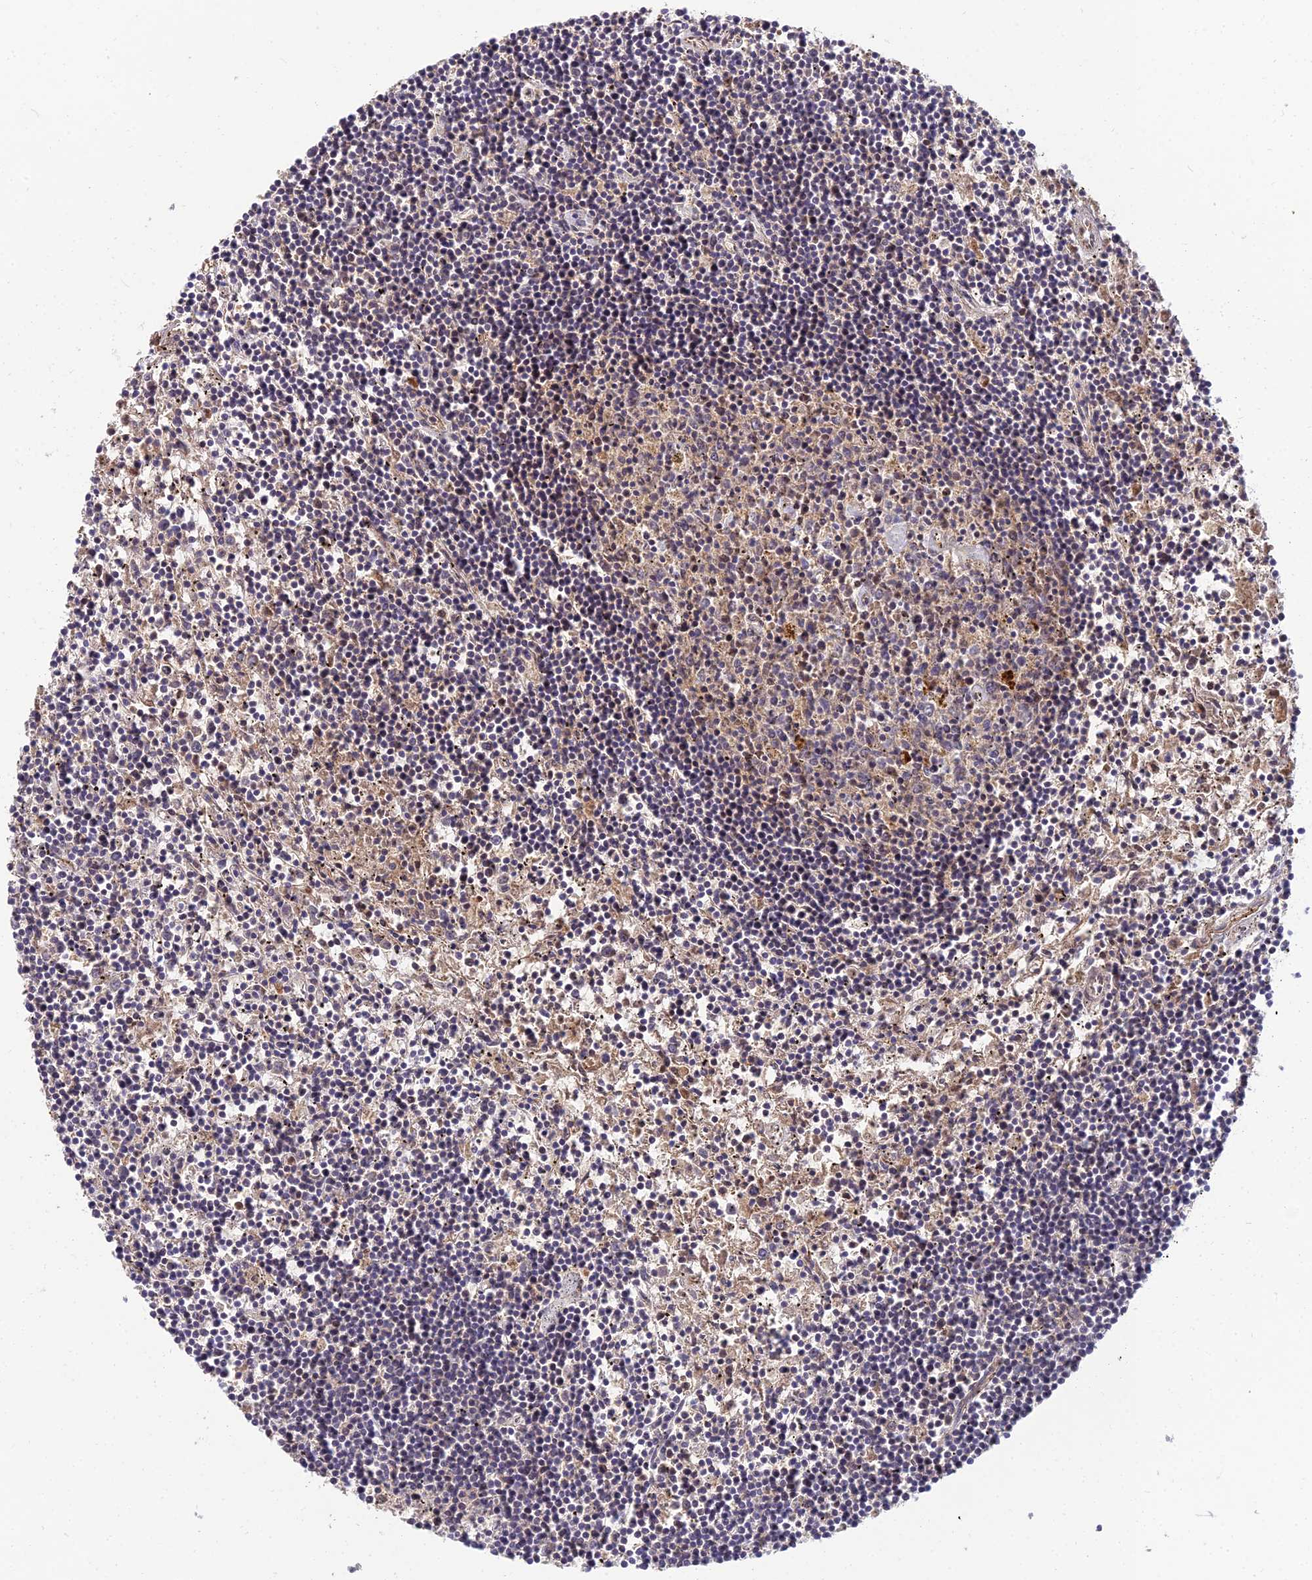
{"staining": {"intensity": "negative", "quantity": "none", "location": "none"}, "tissue": "lymphoma", "cell_type": "Tumor cells", "image_type": "cancer", "snomed": [{"axis": "morphology", "description": "Malignant lymphoma, non-Hodgkin's type, Low grade"}, {"axis": "topography", "description": "Spleen"}], "caption": "This is an IHC histopathology image of human malignant lymphoma, non-Hodgkin's type (low-grade). There is no positivity in tumor cells.", "gene": "NPY", "patient": {"sex": "male", "age": 76}}